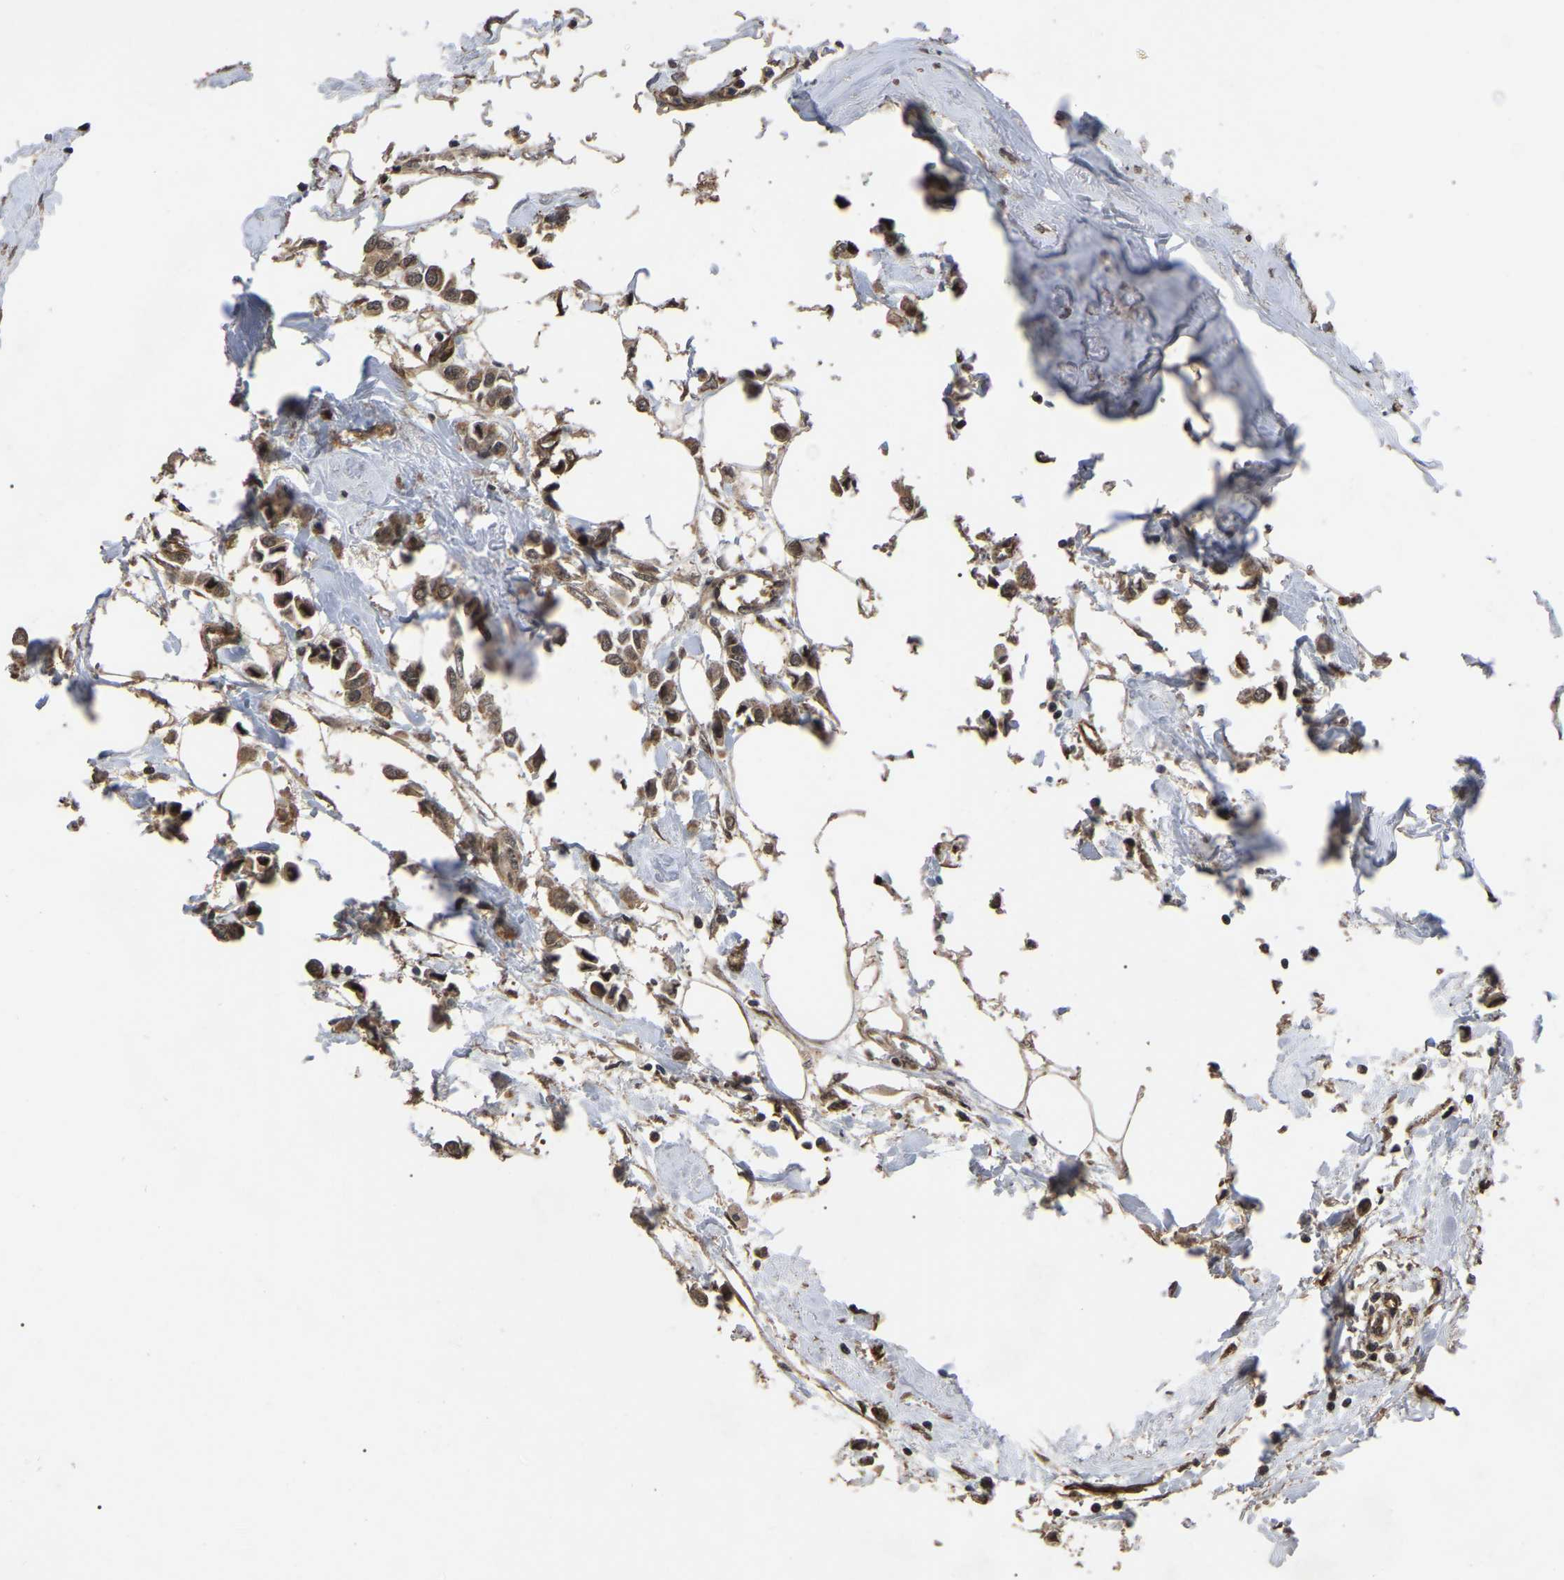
{"staining": {"intensity": "moderate", "quantity": ">75%", "location": "cytoplasmic/membranous"}, "tissue": "breast cancer", "cell_type": "Tumor cells", "image_type": "cancer", "snomed": [{"axis": "morphology", "description": "Lobular carcinoma"}, {"axis": "topography", "description": "Breast"}], "caption": "A brown stain highlights moderate cytoplasmic/membranous positivity of a protein in human breast lobular carcinoma tumor cells.", "gene": "FAM161B", "patient": {"sex": "female", "age": 51}}